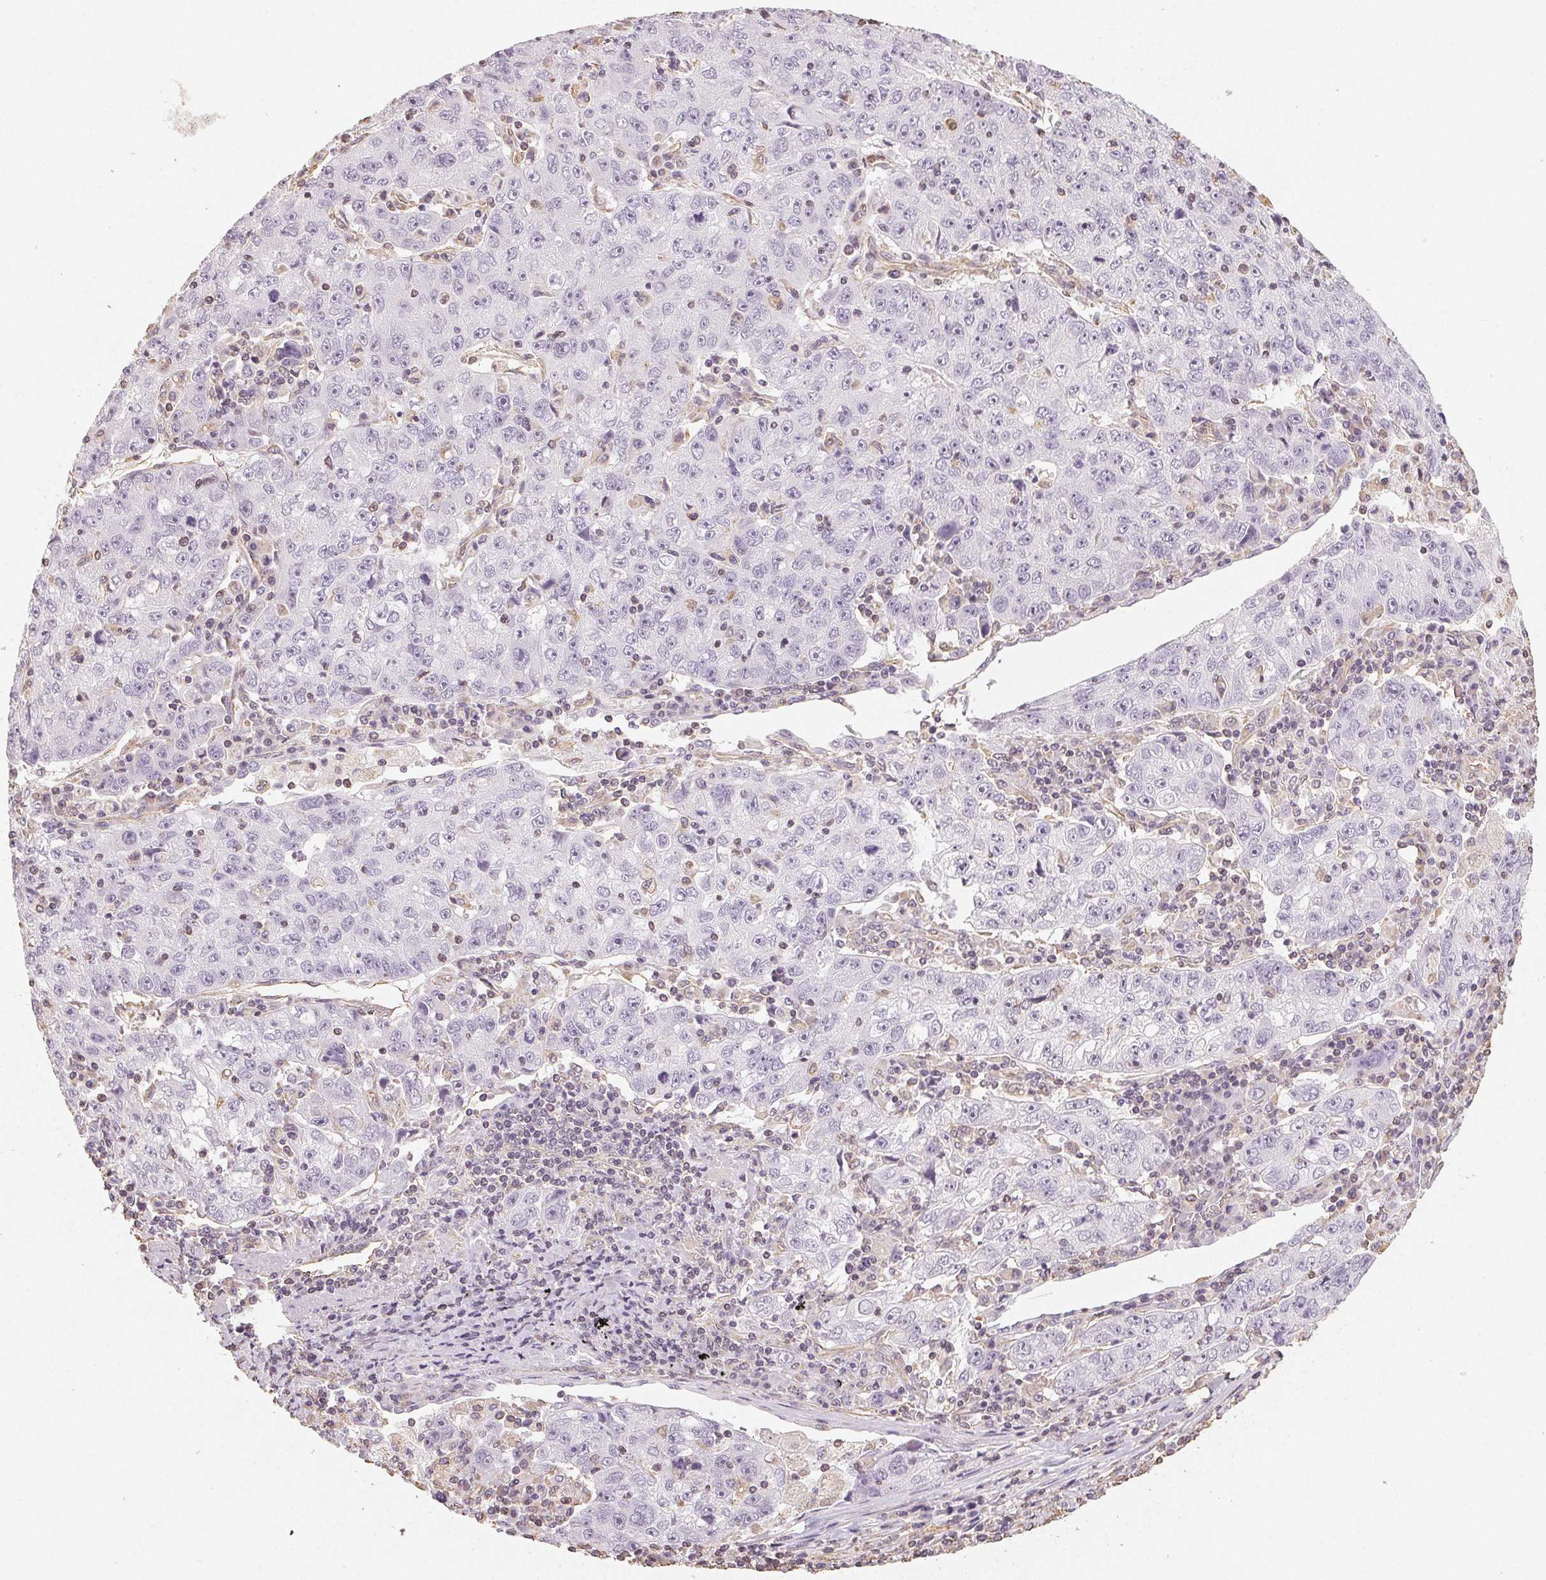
{"staining": {"intensity": "negative", "quantity": "none", "location": "none"}, "tissue": "lung cancer", "cell_type": "Tumor cells", "image_type": "cancer", "snomed": [{"axis": "morphology", "description": "Normal morphology"}, {"axis": "morphology", "description": "Adenocarcinoma, NOS"}, {"axis": "topography", "description": "Lymph node"}, {"axis": "topography", "description": "Lung"}], "caption": "Immunohistochemical staining of human lung adenocarcinoma exhibits no significant positivity in tumor cells.", "gene": "COL7A1", "patient": {"sex": "female", "age": 57}}